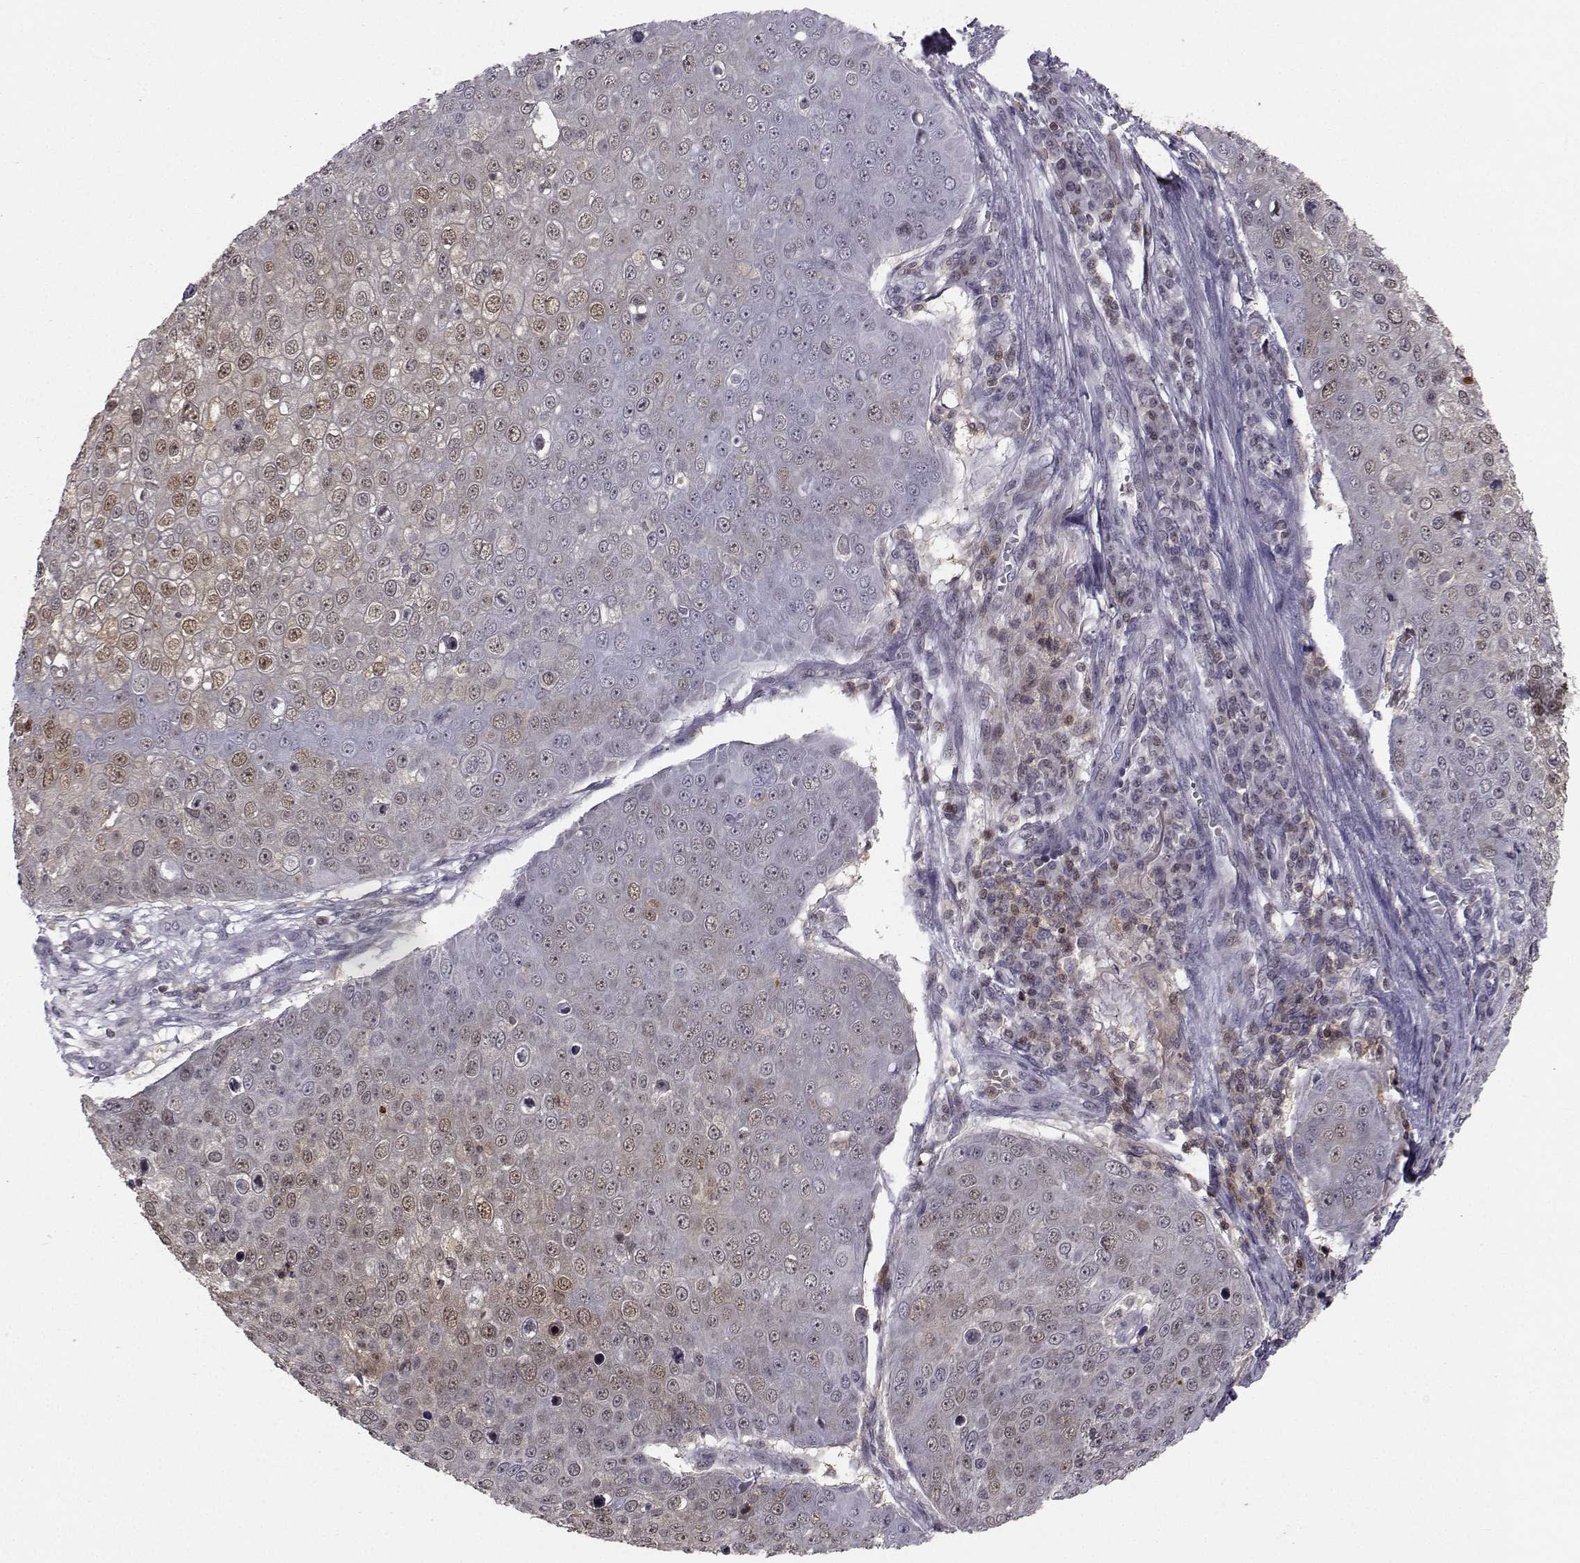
{"staining": {"intensity": "weak", "quantity": ">75%", "location": "cytoplasmic/membranous,nuclear"}, "tissue": "skin cancer", "cell_type": "Tumor cells", "image_type": "cancer", "snomed": [{"axis": "morphology", "description": "Squamous cell carcinoma, NOS"}, {"axis": "topography", "description": "Skin"}], "caption": "This histopathology image demonstrates immunohistochemistry staining of skin cancer, with low weak cytoplasmic/membranous and nuclear positivity in approximately >75% of tumor cells.", "gene": "PCP4L1", "patient": {"sex": "male", "age": 71}}